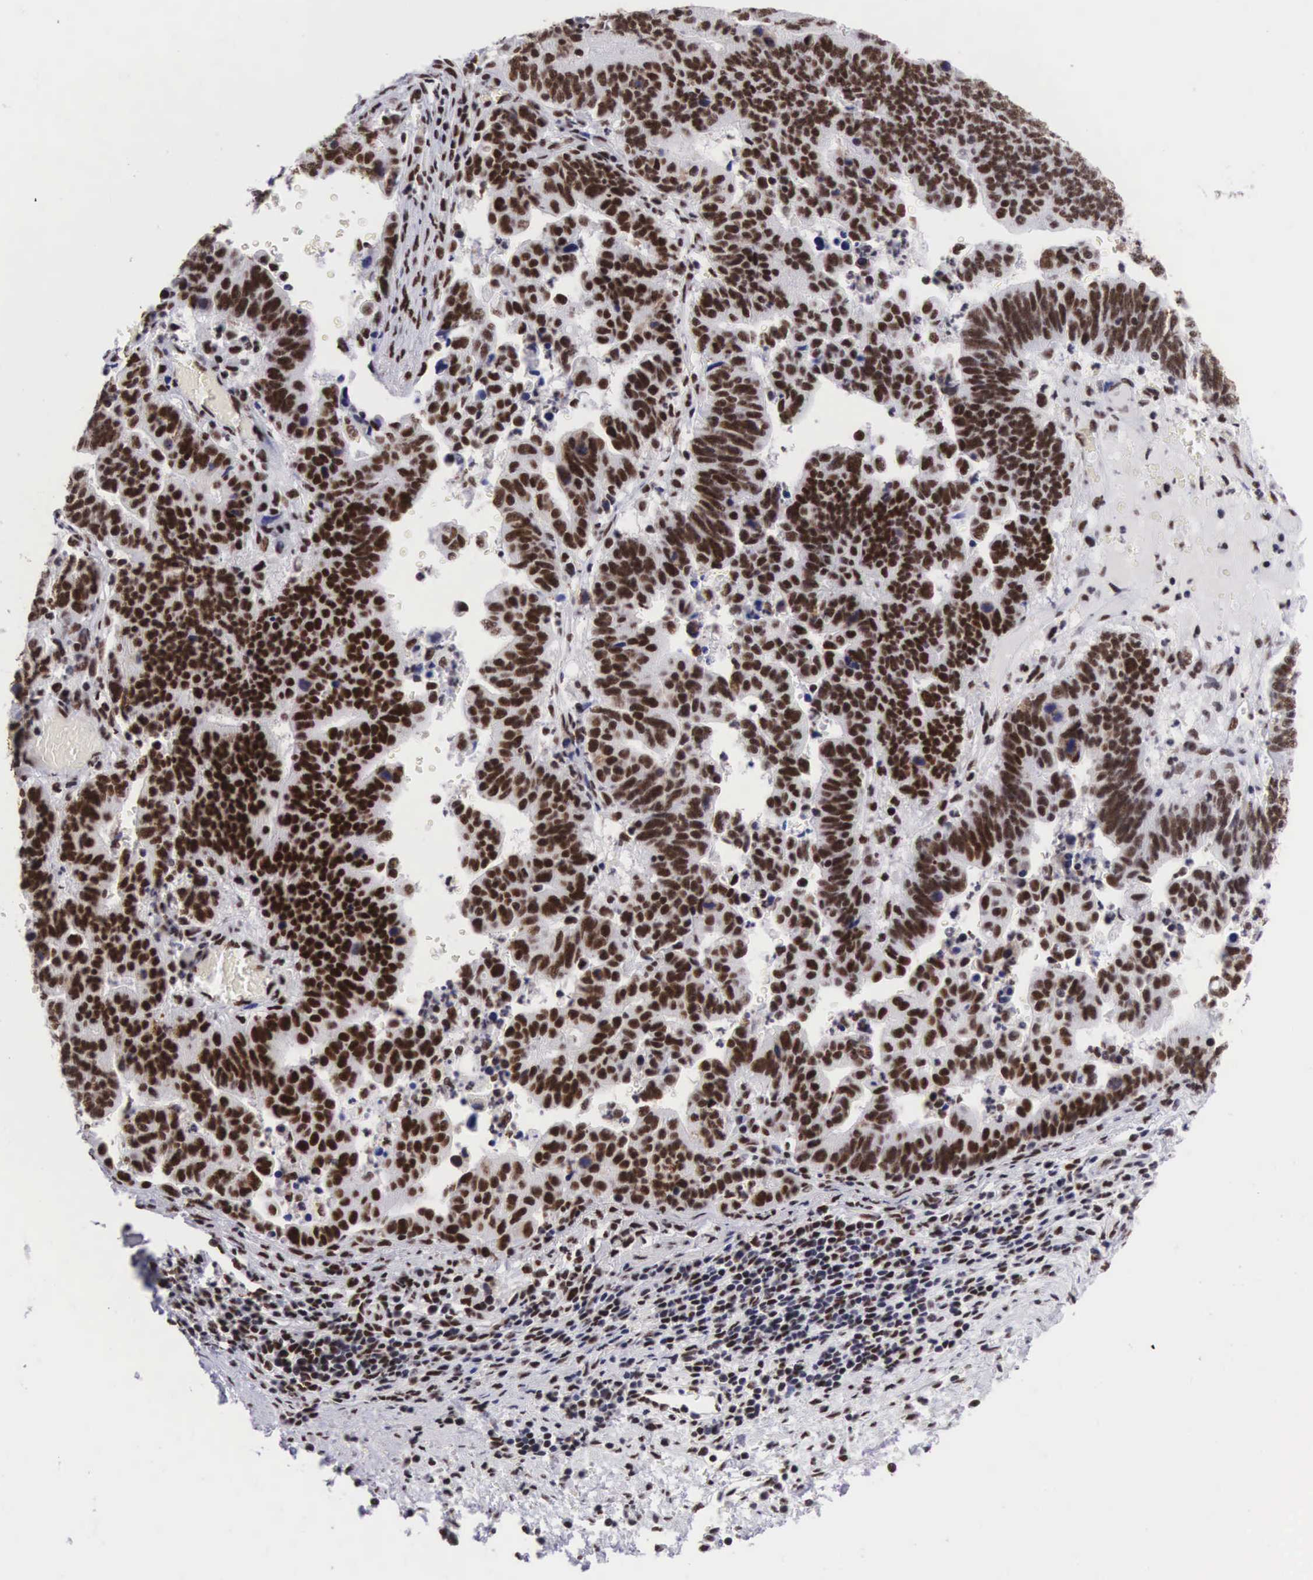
{"staining": {"intensity": "strong", "quantity": ">75%", "location": "nuclear"}, "tissue": "stomach cancer", "cell_type": "Tumor cells", "image_type": "cancer", "snomed": [{"axis": "morphology", "description": "Adenocarcinoma, NOS"}, {"axis": "topography", "description": "Stomach, upper"}], "caption": "Tumor cells exhibit strong nuclear staining in approximately >75% of cells in stomach adenocarcinoma. The staining was performed using DAB (3,3'-diaminobenzidine), with brown indicating positive protein expression. Nuclei are stained blue with hematoxylin.", "gene": "SF3A1", "patient": {"sex": "female", "age": 50}}